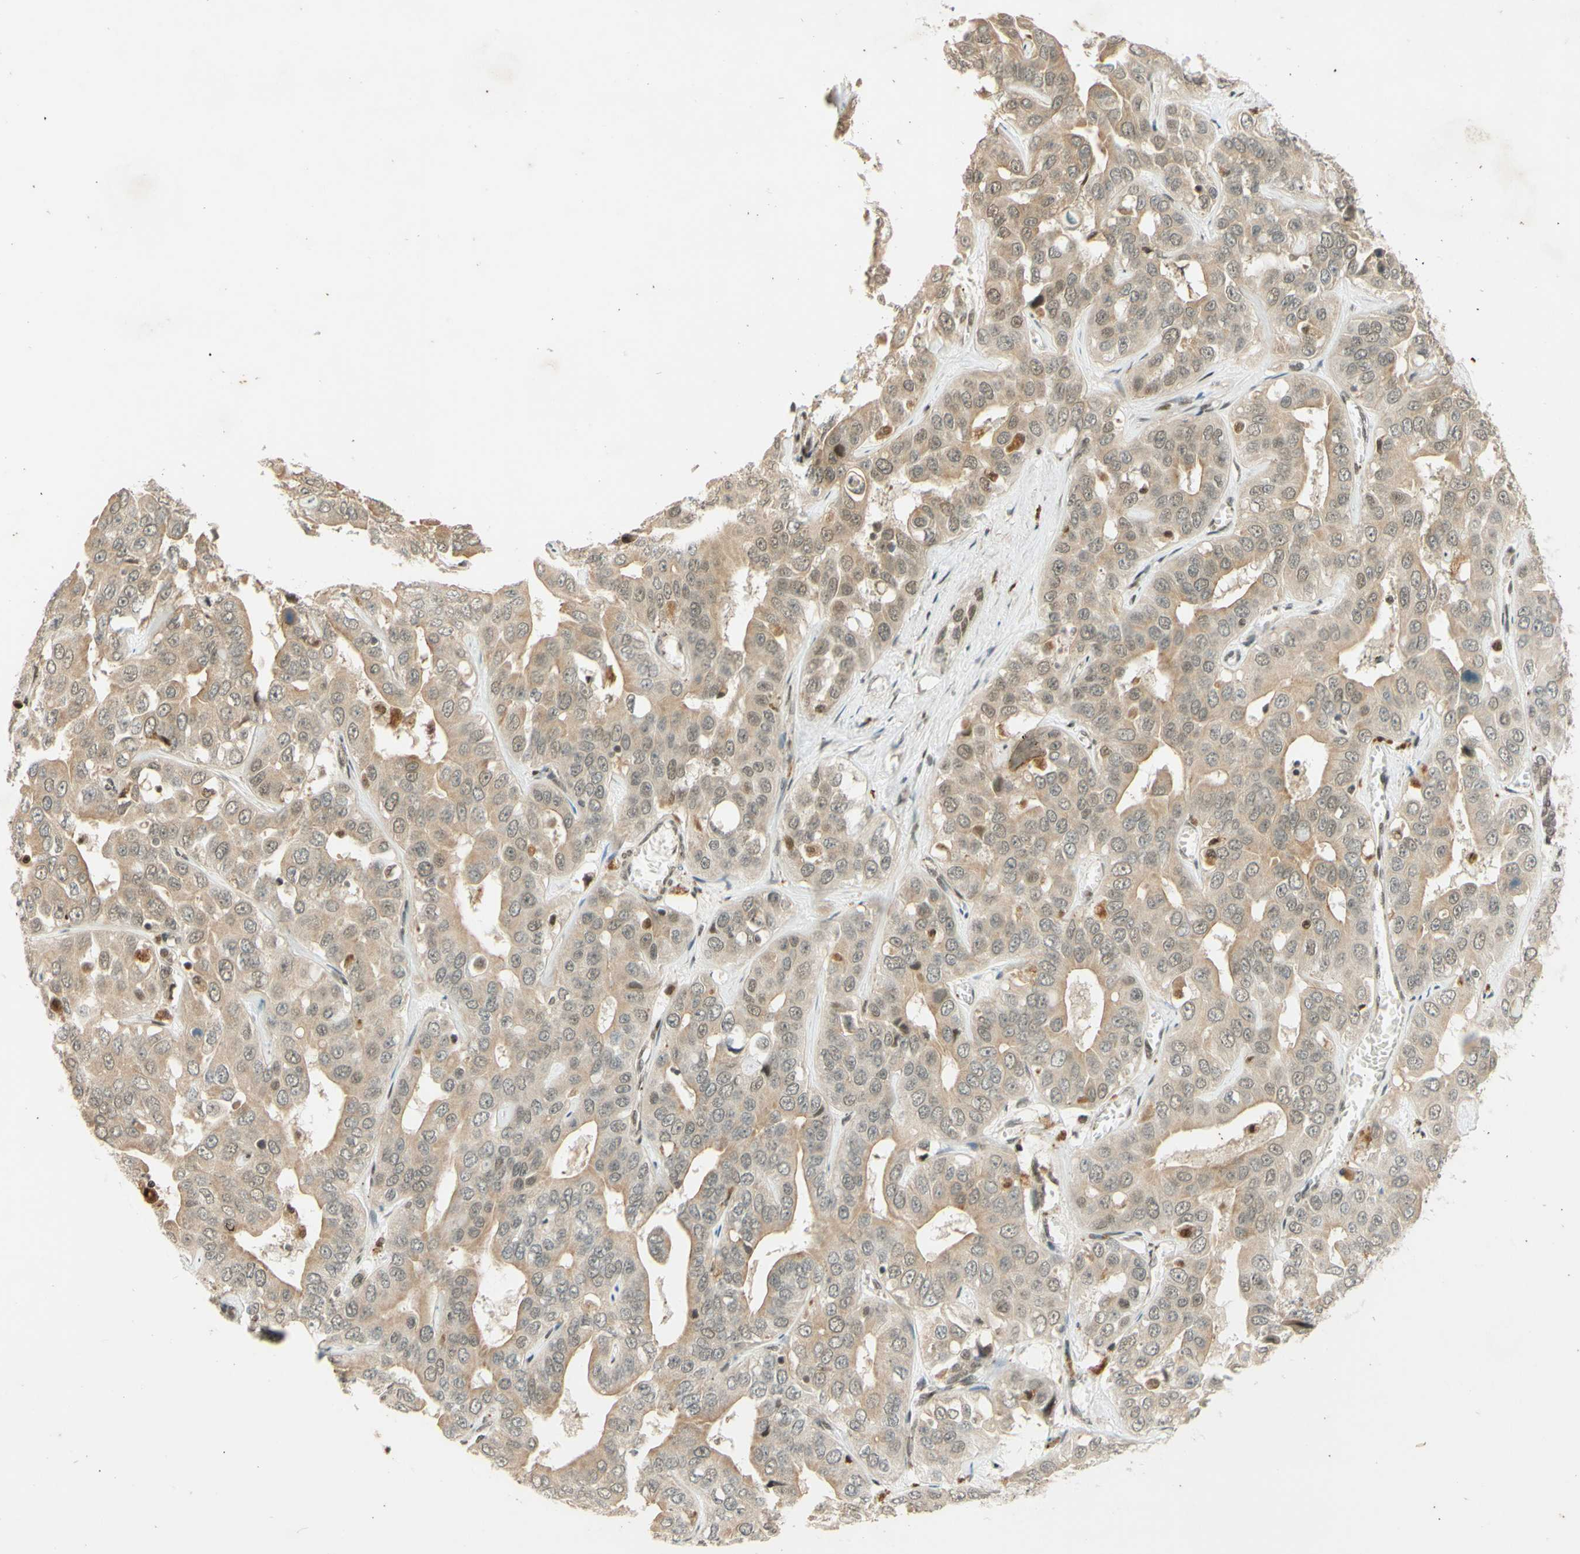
{"staining": {"intensity": "weak", "quantity": ">75%", "location": "cytoplasmic/membranous,nuclear"}, "tissue": "liver cancer", "cell_type": "Tumor cells", "image_type": "cancer", "snomed": [{"axis": "morphology", "description": "Cholangiocarcinoma"}, {"axis": "topography", "description": "Liver"}], "caption": "There is low levels of weak cytoplasmic/membranous and nuclear staining in tumor cells of liver cancer (cholangiocarcinoma), as demonstrated by immunohistochemical staining (brown color).", "gene": "SMARCB1", "patient": {"sex": "female", "age": 52}}